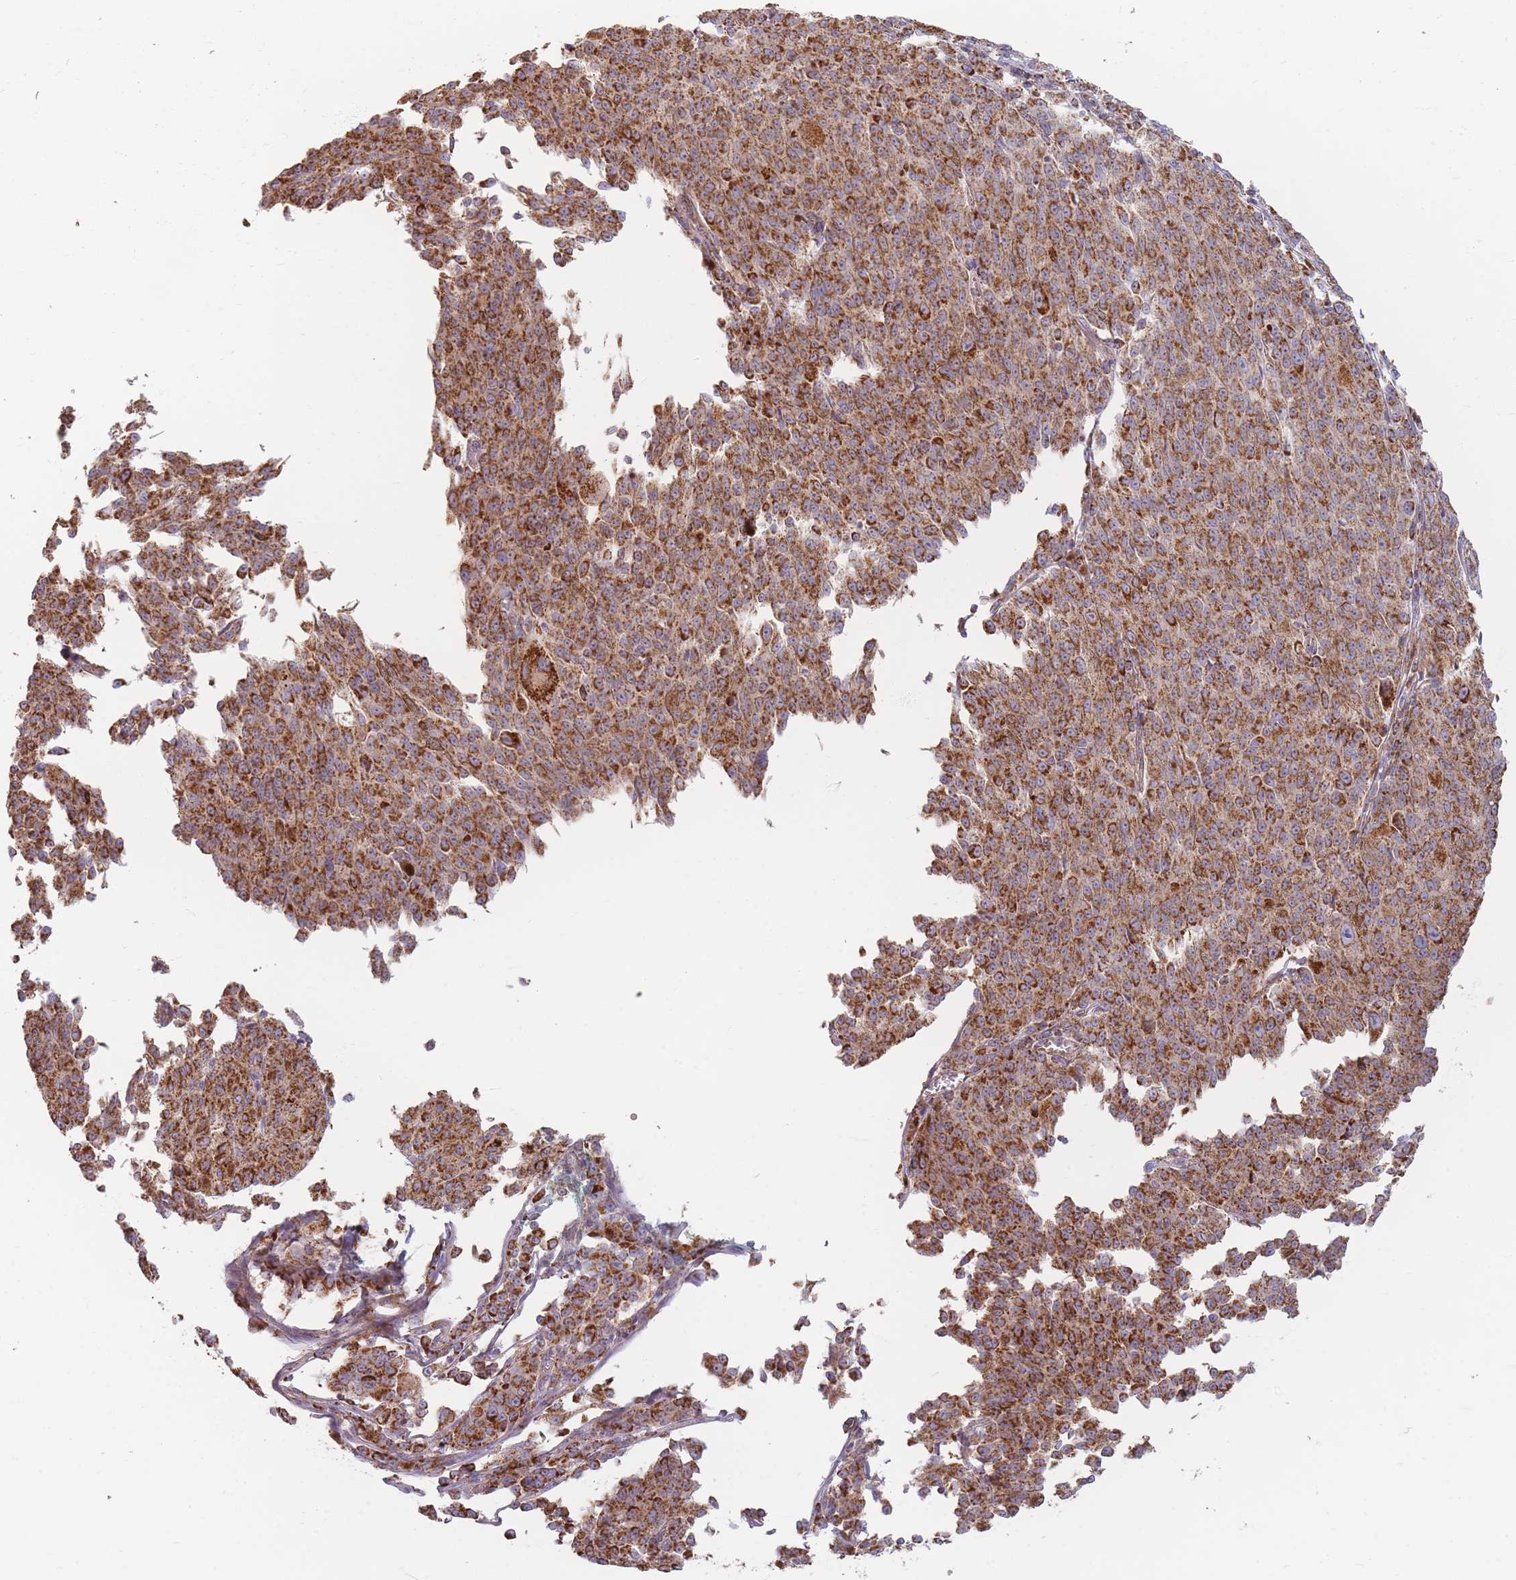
{"staining": {"intensity": "strong", "quantity": ">75%", "location": "cytoplasmic/membranous"}, "tissue": "melanoma", "cell_type": "Tumor cells", "image_type": "cancer", "snomed": [{"axis": "morphology", "description": "Malignant melanoma, NOS"}, {"axis": "topography", "description": "Skin"}], "caption": "IHC micrograph of human melanoma stained for a protein (brown), which exhibits high levels of strong cytoplasmic/membranous positivity in approximately >75% of tumor cells.", "gene": "ESRP2", "patient": {"sex": "female", "age": 52}}